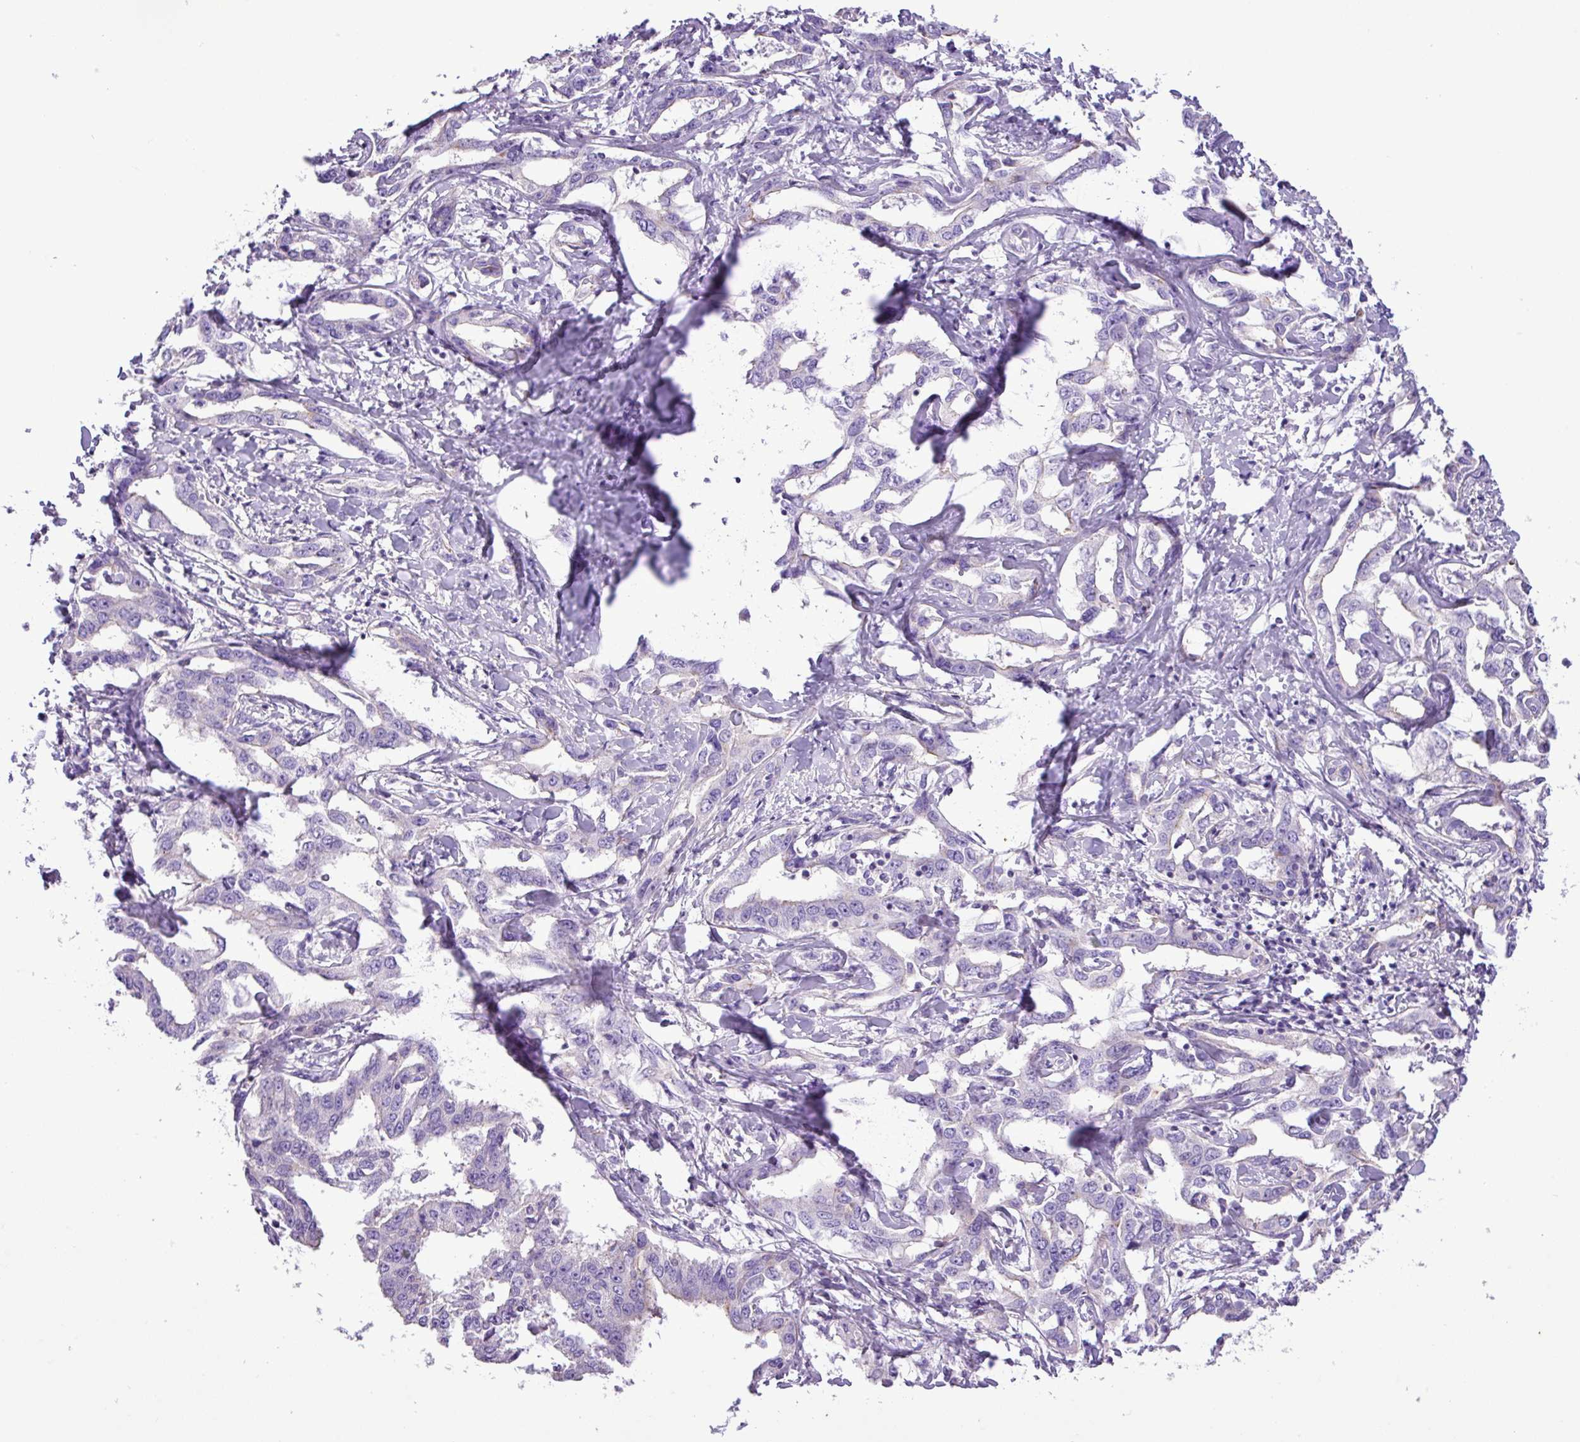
{"staining": {"intensity": "negative", "quantity": "none", "location": "none"}, "tissue": "liver cancer", "cell_type": "Tumor cells", "image_type": "cancer", "snomed": [{"axis": "morphology", "description": "Cholangiocarcinoma"}, {"axis": "topography", "description": "Liver"}], "caption": "Photomicrograph shows no significant protein expression in tumor cells of liver cancer. (IHC, brightfield microscopy, high magnification).", "gene": "ZNF334", "patient": {"sex": "male", "age": 59}}